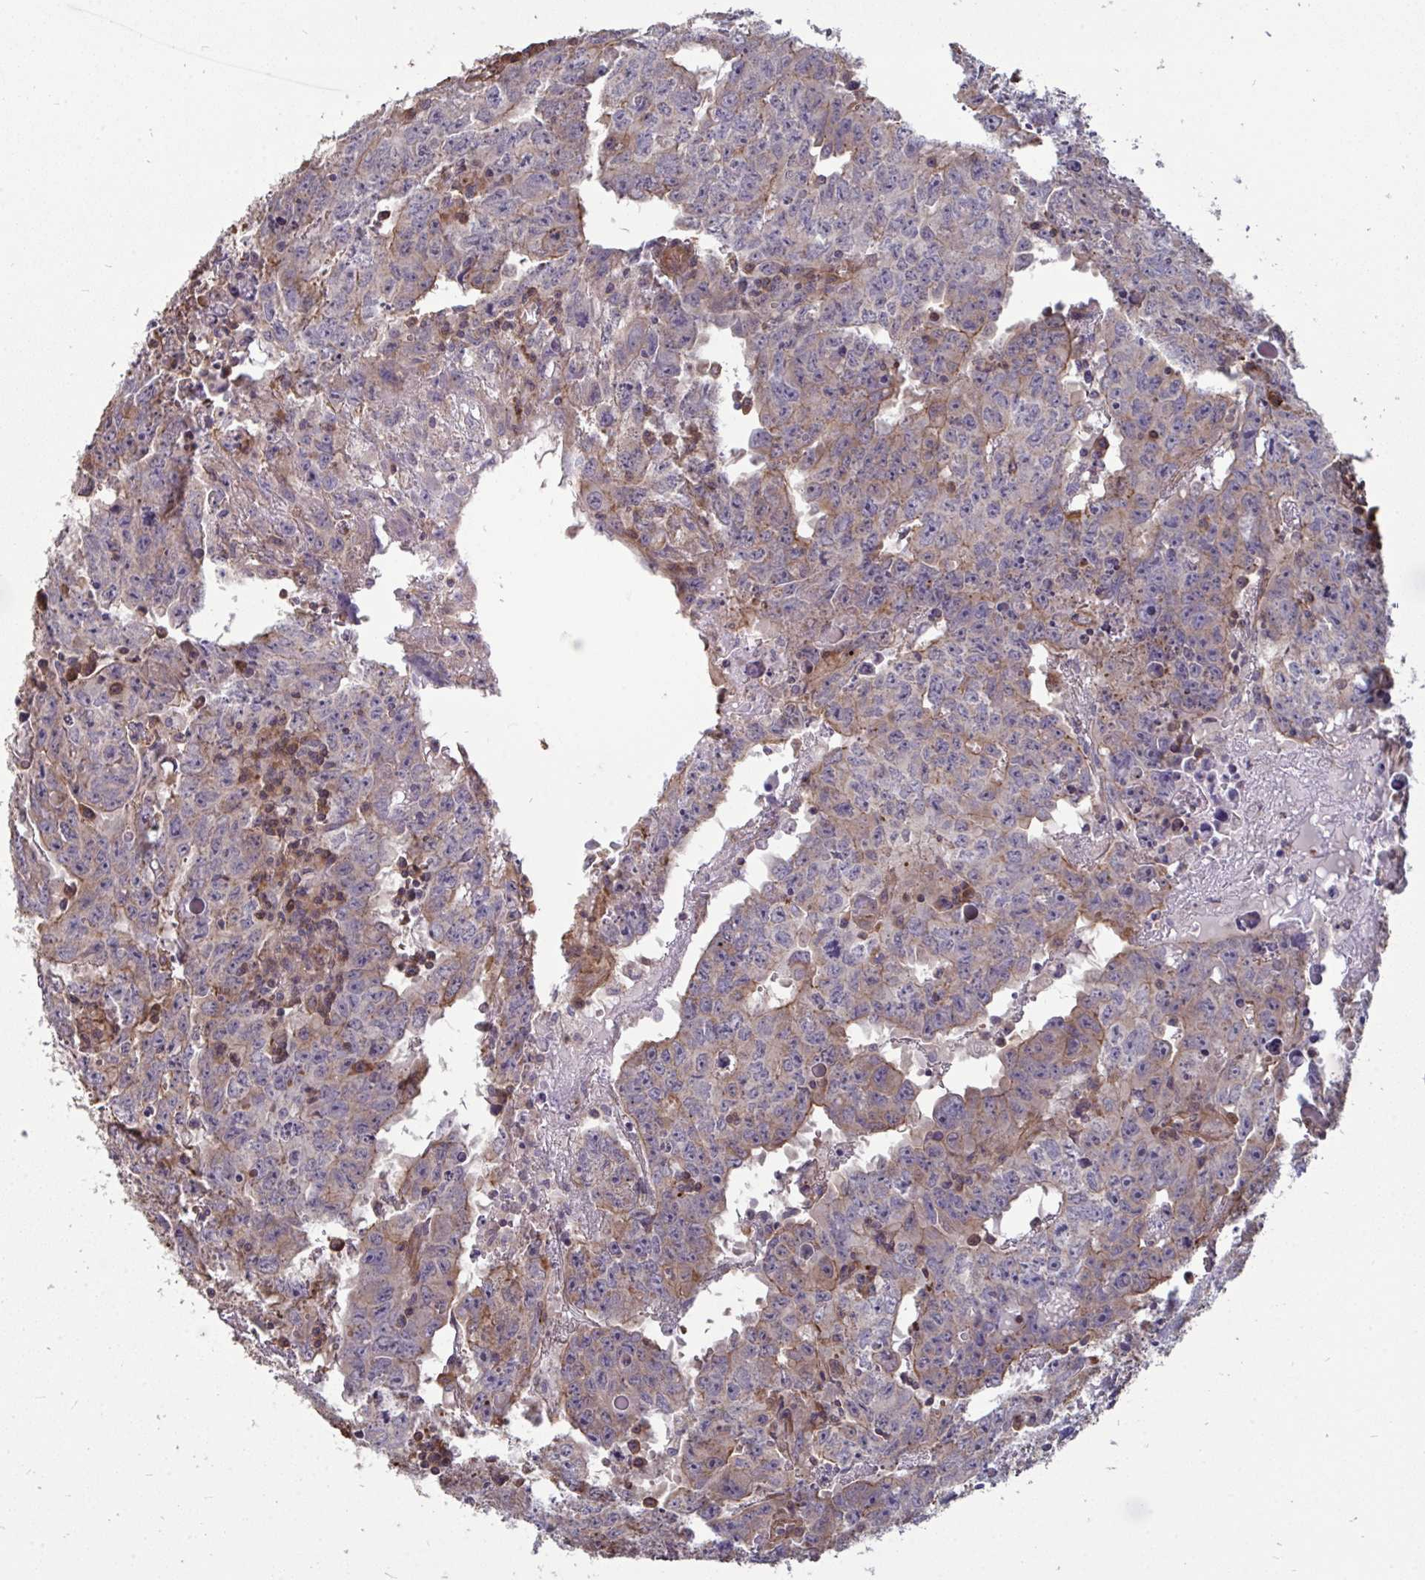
{"staining": {"intensity": "weak", "quantity": "25%-75%", "location": "cytoplasmic/membranous"}, "tissue": "testis cancer", "cell_type": "Tumor cells", "image_type": "cancer", "snomed": [{"axis": "morphology", "description": "Carcinoma, Embryonal, NOS"}, {"axis": "topography", "description": "Testis"}], "caption": "Testis cancer (embryonal carcinoma) tissue displays weak cytoplasmic/membranous positivity in approximately 25%-75% of tumor cells, visualized by immunohistochemistry. (IHC, brightfield microscopy, high magnification).", "gene": "ISCU", "patient": {"sex": "male", "age": 22}}